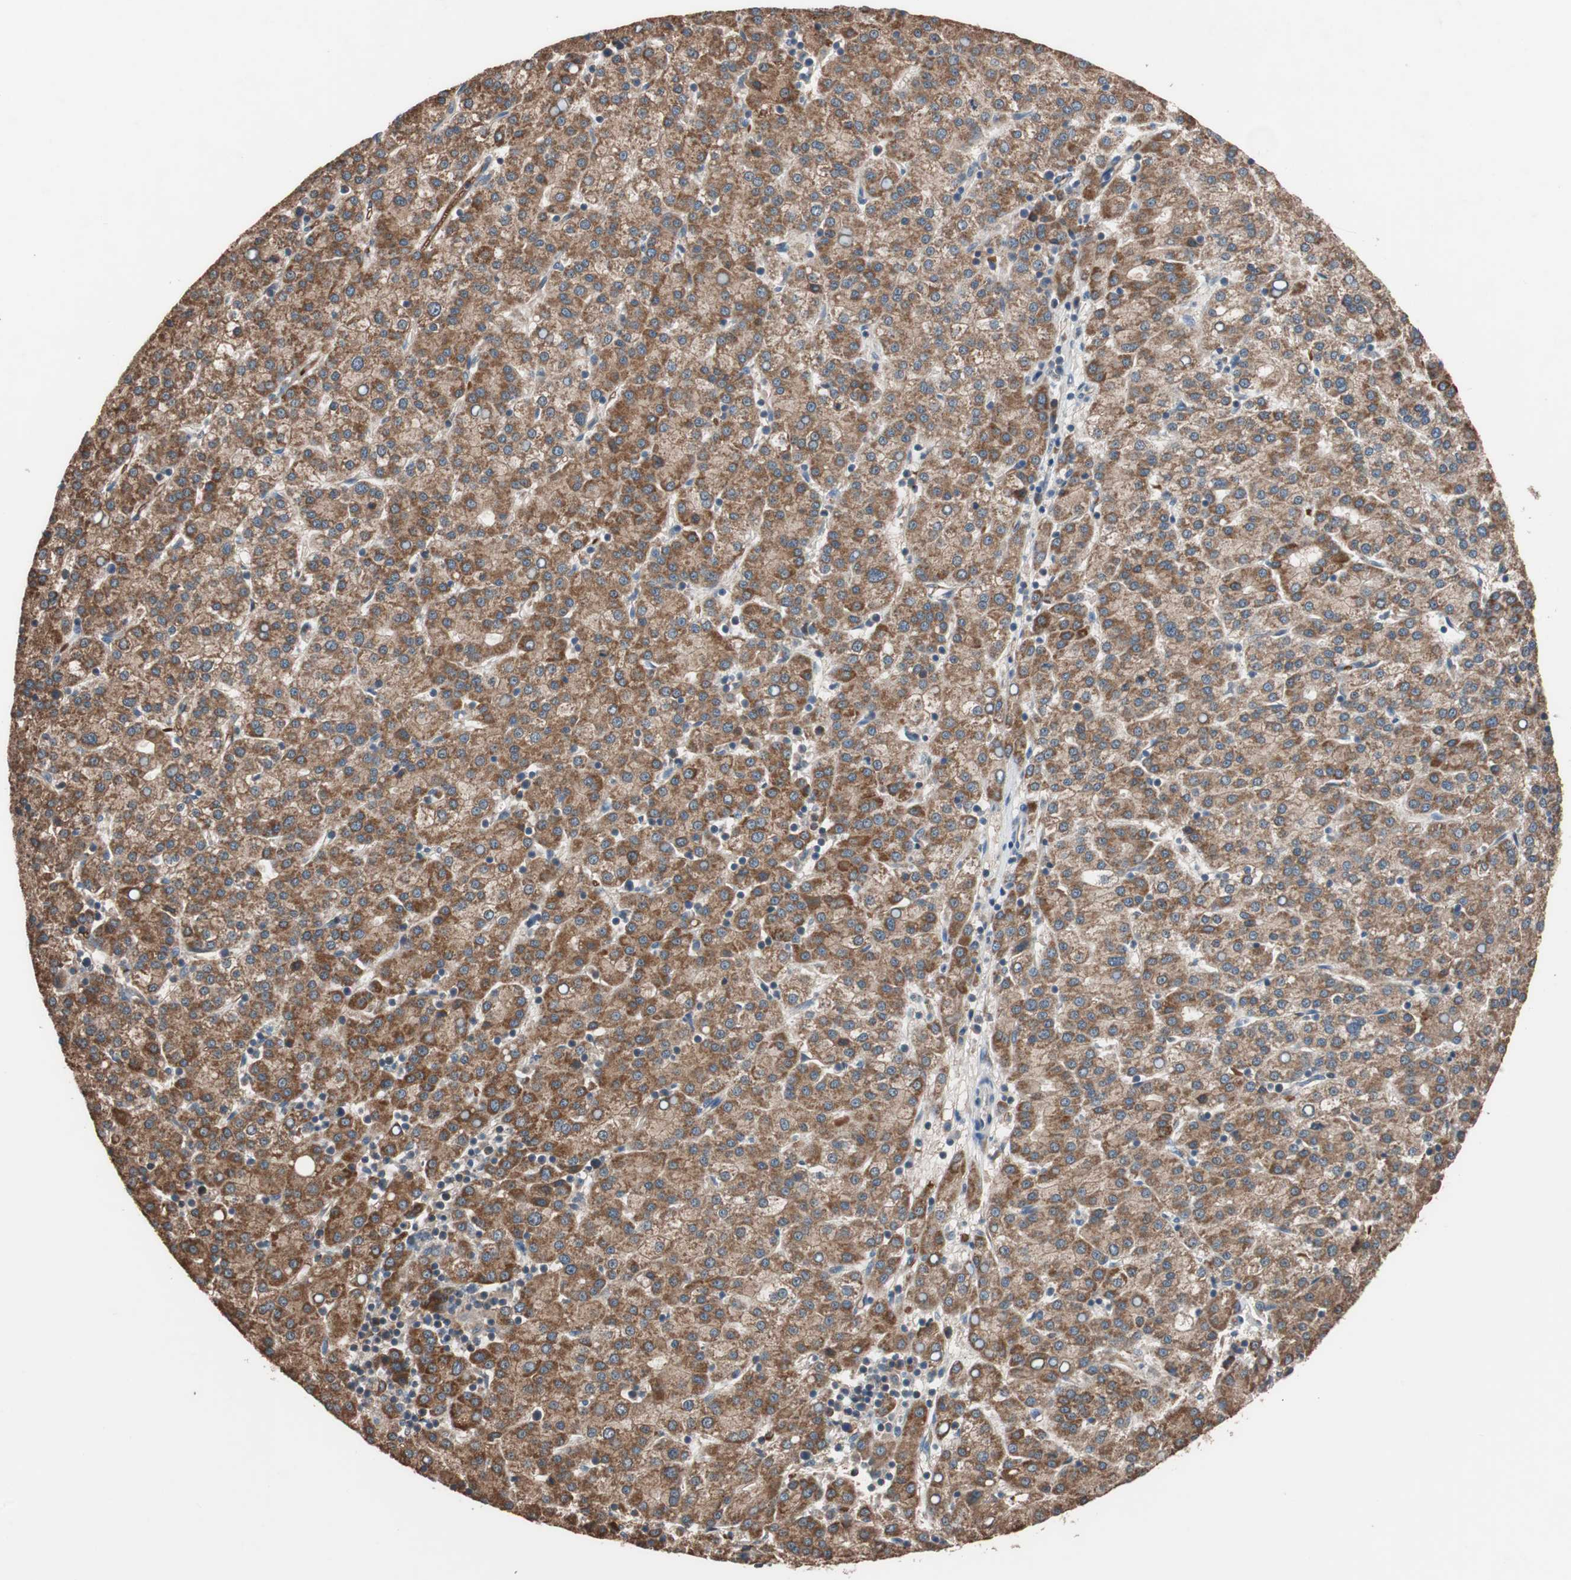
{"staining": {"intensity": "strong", "quantity": ">75%", "location": "cytoplasmic/membranous"}, "tissue": "liver cancer", "cell_type": "Tumor cells", "image_type": "cancer", "snomed": [{"axis": "morphology", "description": "Carcinoma, Hepatocellular, NOS"}, {"axis": "topography", "description": "Liver"}], "caption": "Immunohistochemistry photomicrograph of liver cancer stained for a protein (brown), which demonstrates high levels of strong cytoplasmic/membranous positivity in about >75% of tumor cells.", "gene": "GLYCTK", "patient": {"sex": "female", "age": 58}}